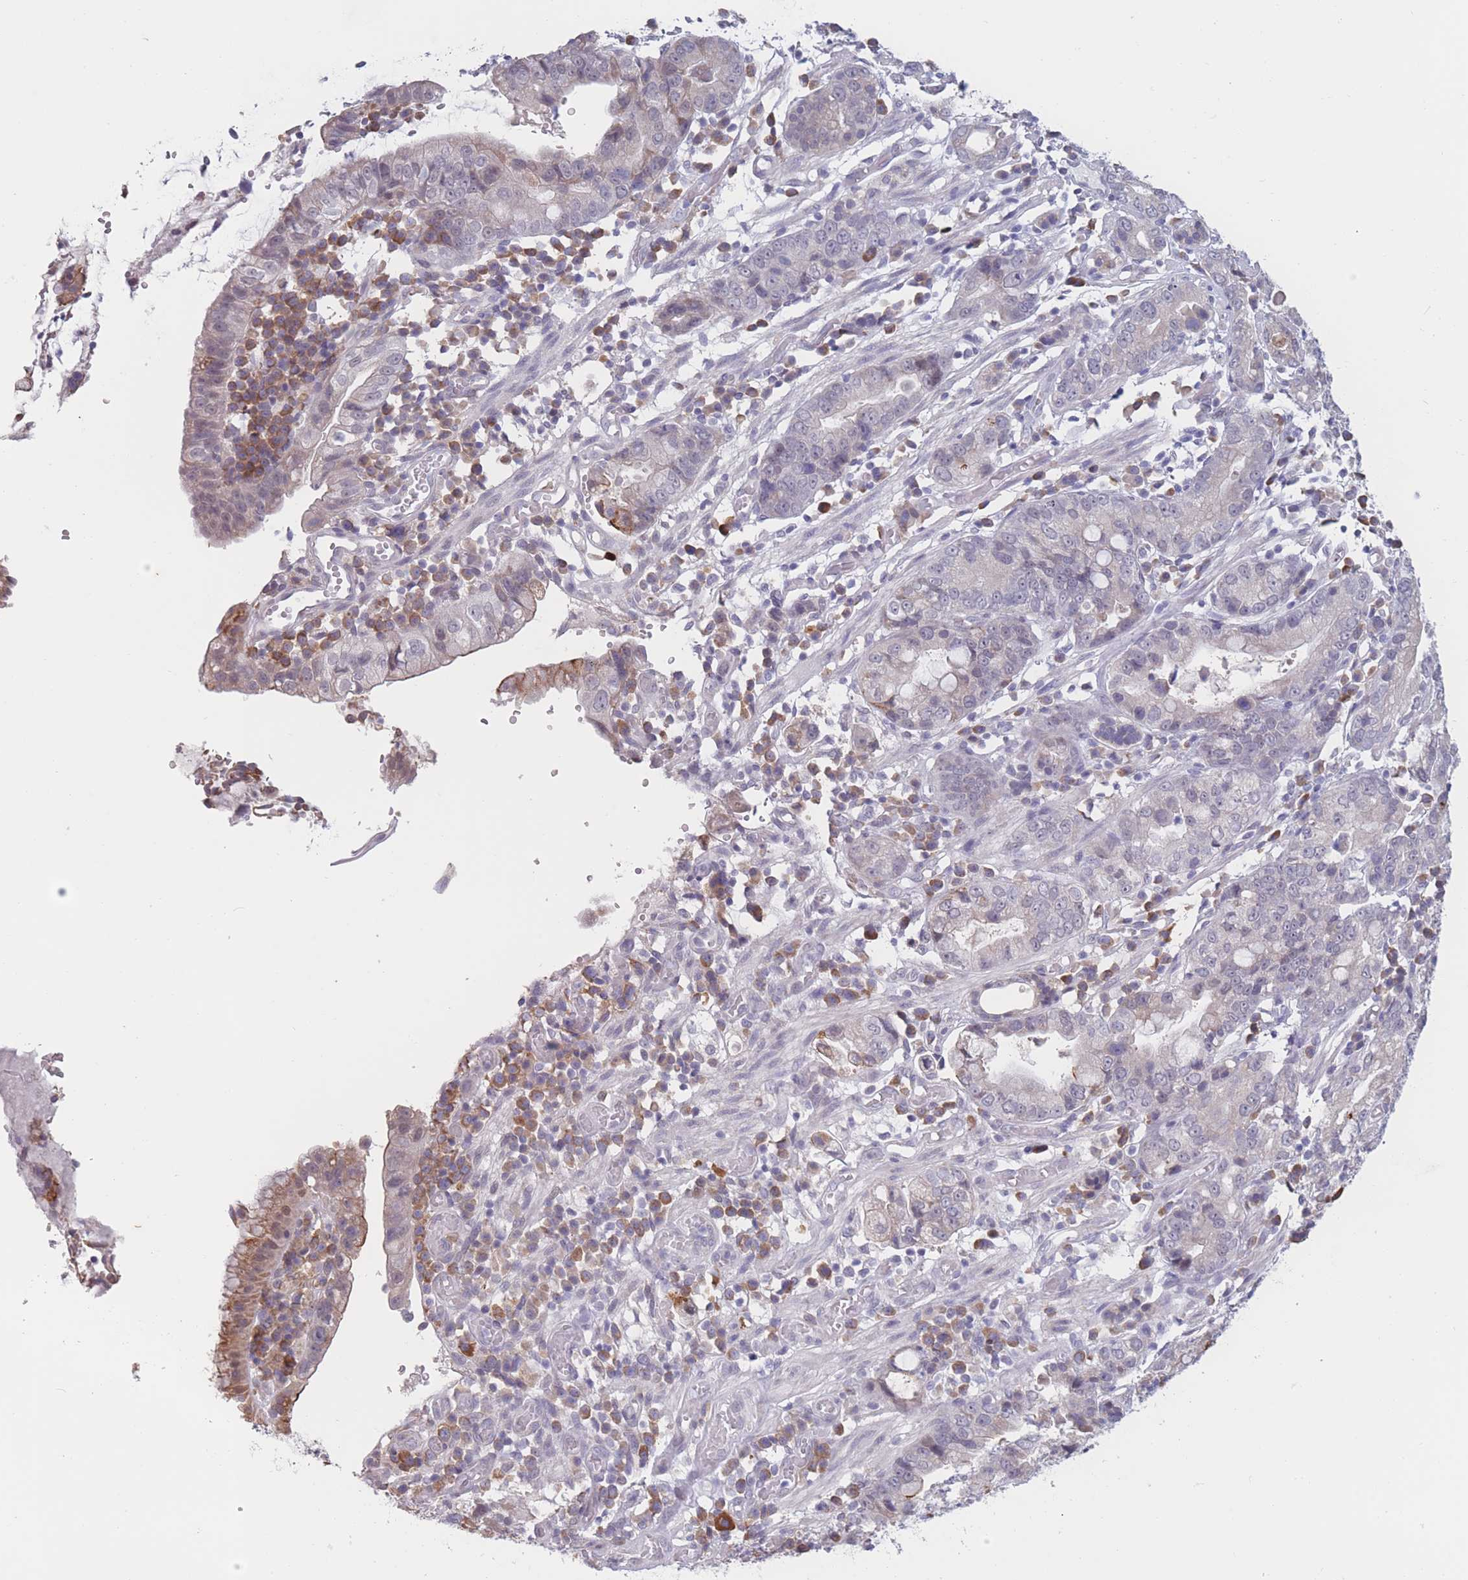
{"staining": {"intensity": "negative", "quantity": "none", "location": "none"}, "tissue": "stomach cancer", "cell_type": "Tumor cells", "image_type": "cancer", "snomed": [{"axis": "morphology", "description": "Adenocarcinoma, NOS"}, {"axis": "topography", "description": "Stomach"}], "caption": "This image is of adenocarcinoma (stomach) stained with immunohistochemistry to label a protein in brown with the nuclei are counter-stained blue. There is no positivity in tumor cells. (DAB (3,3'-diaminobenzidine) immunohistochemistry visualized using brightfield microscopy, high magnification).", "gene": "COL27A1", "patient": {"sex": "male", "age": 55}}